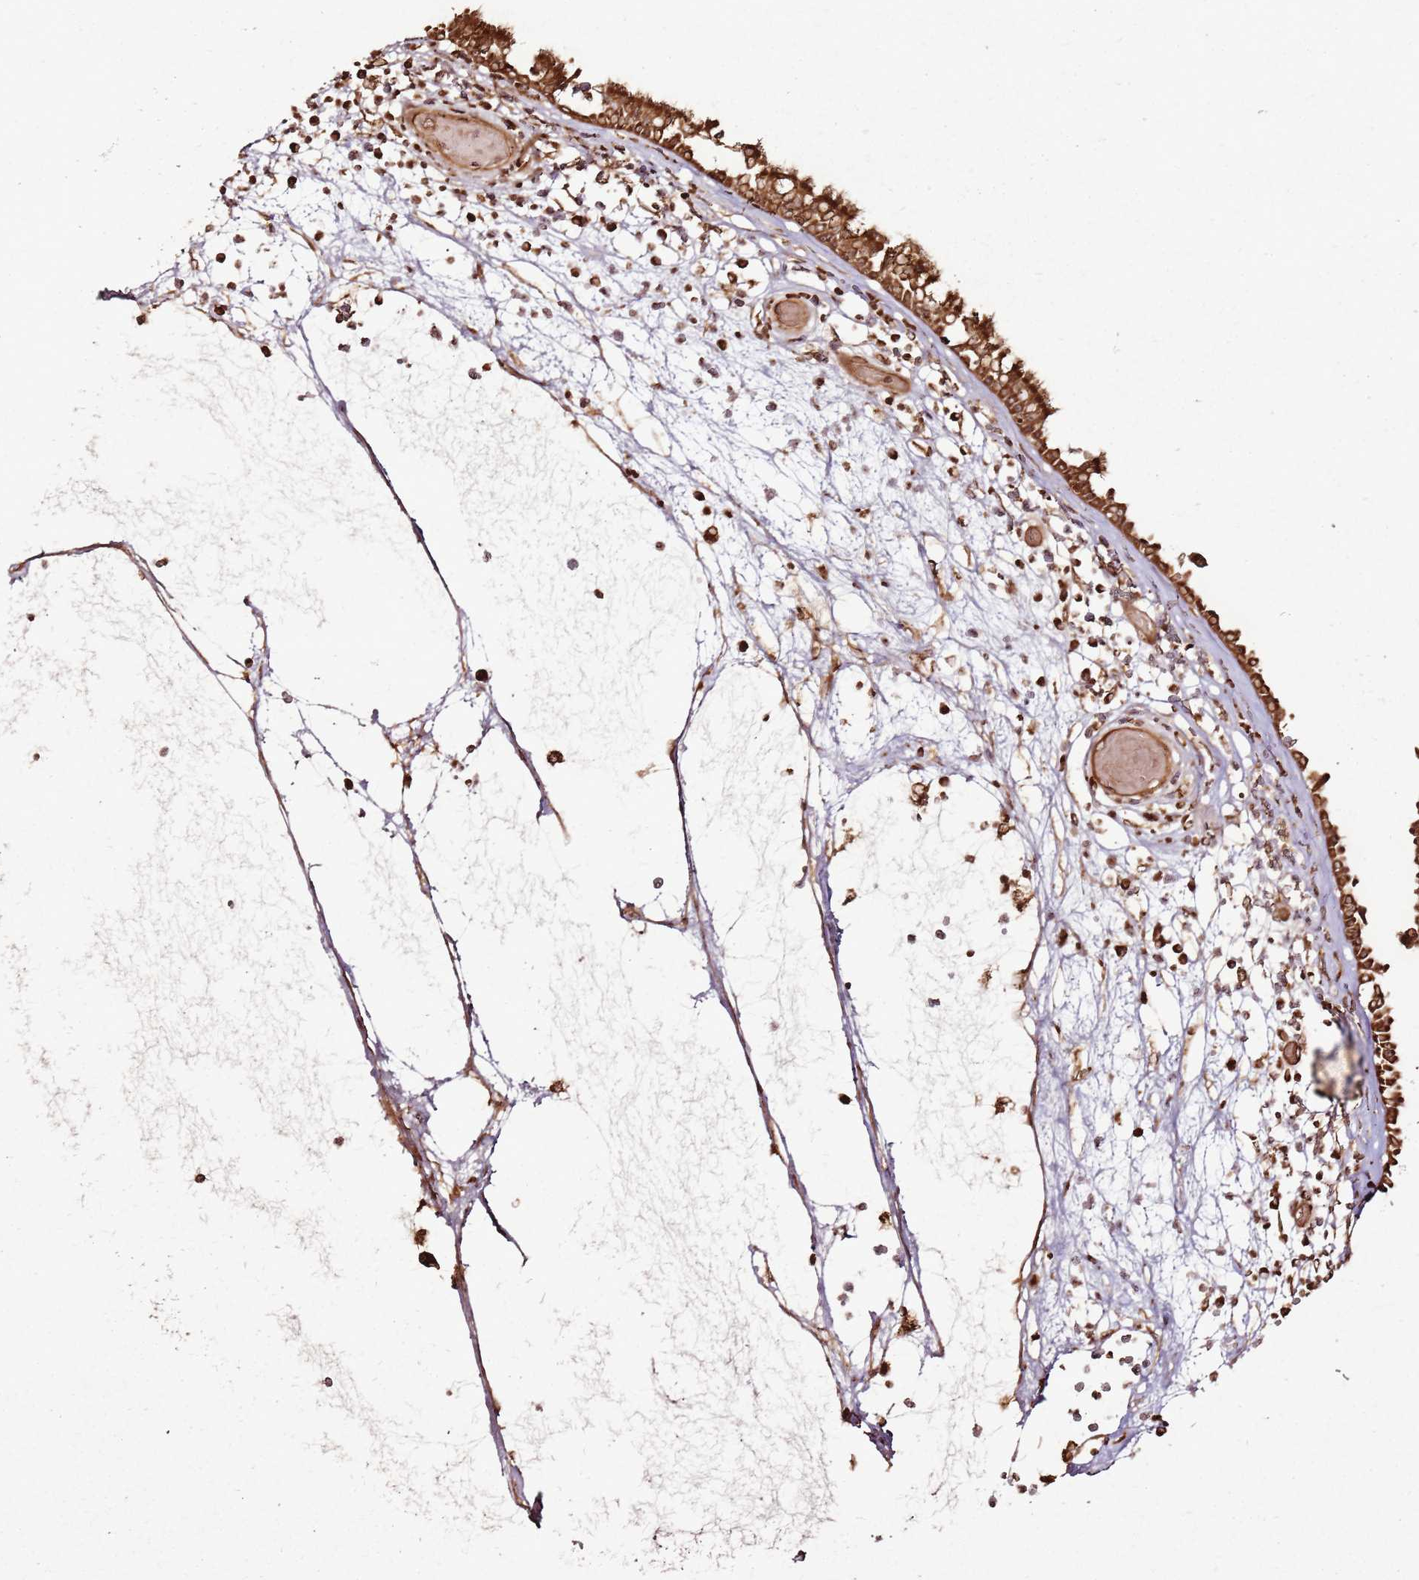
{"staining": {"intensity": "strong", "quantity": ">75%", "location": "cytoplasmic/membranous"}, "tissue": "nasopharynx", "cell_type": "Respiratory epithelial cells", "image_type": "normal", "snomed": [{"axis": "morphology", "description": "Normal tissue, NOS"}, {"axis": "morphology", "description": "Inflammation, NOS"}, {"axis": "topography", "description": "Nasopharynx"}], "caption": "A brown stain labels strong cytoplasmic/membranous staining of a protein in respiratory epithelial cells of unremarkable nasopharynx.", "gene": "MRPS6", "patient": {"sex": "male", "age": 70}}